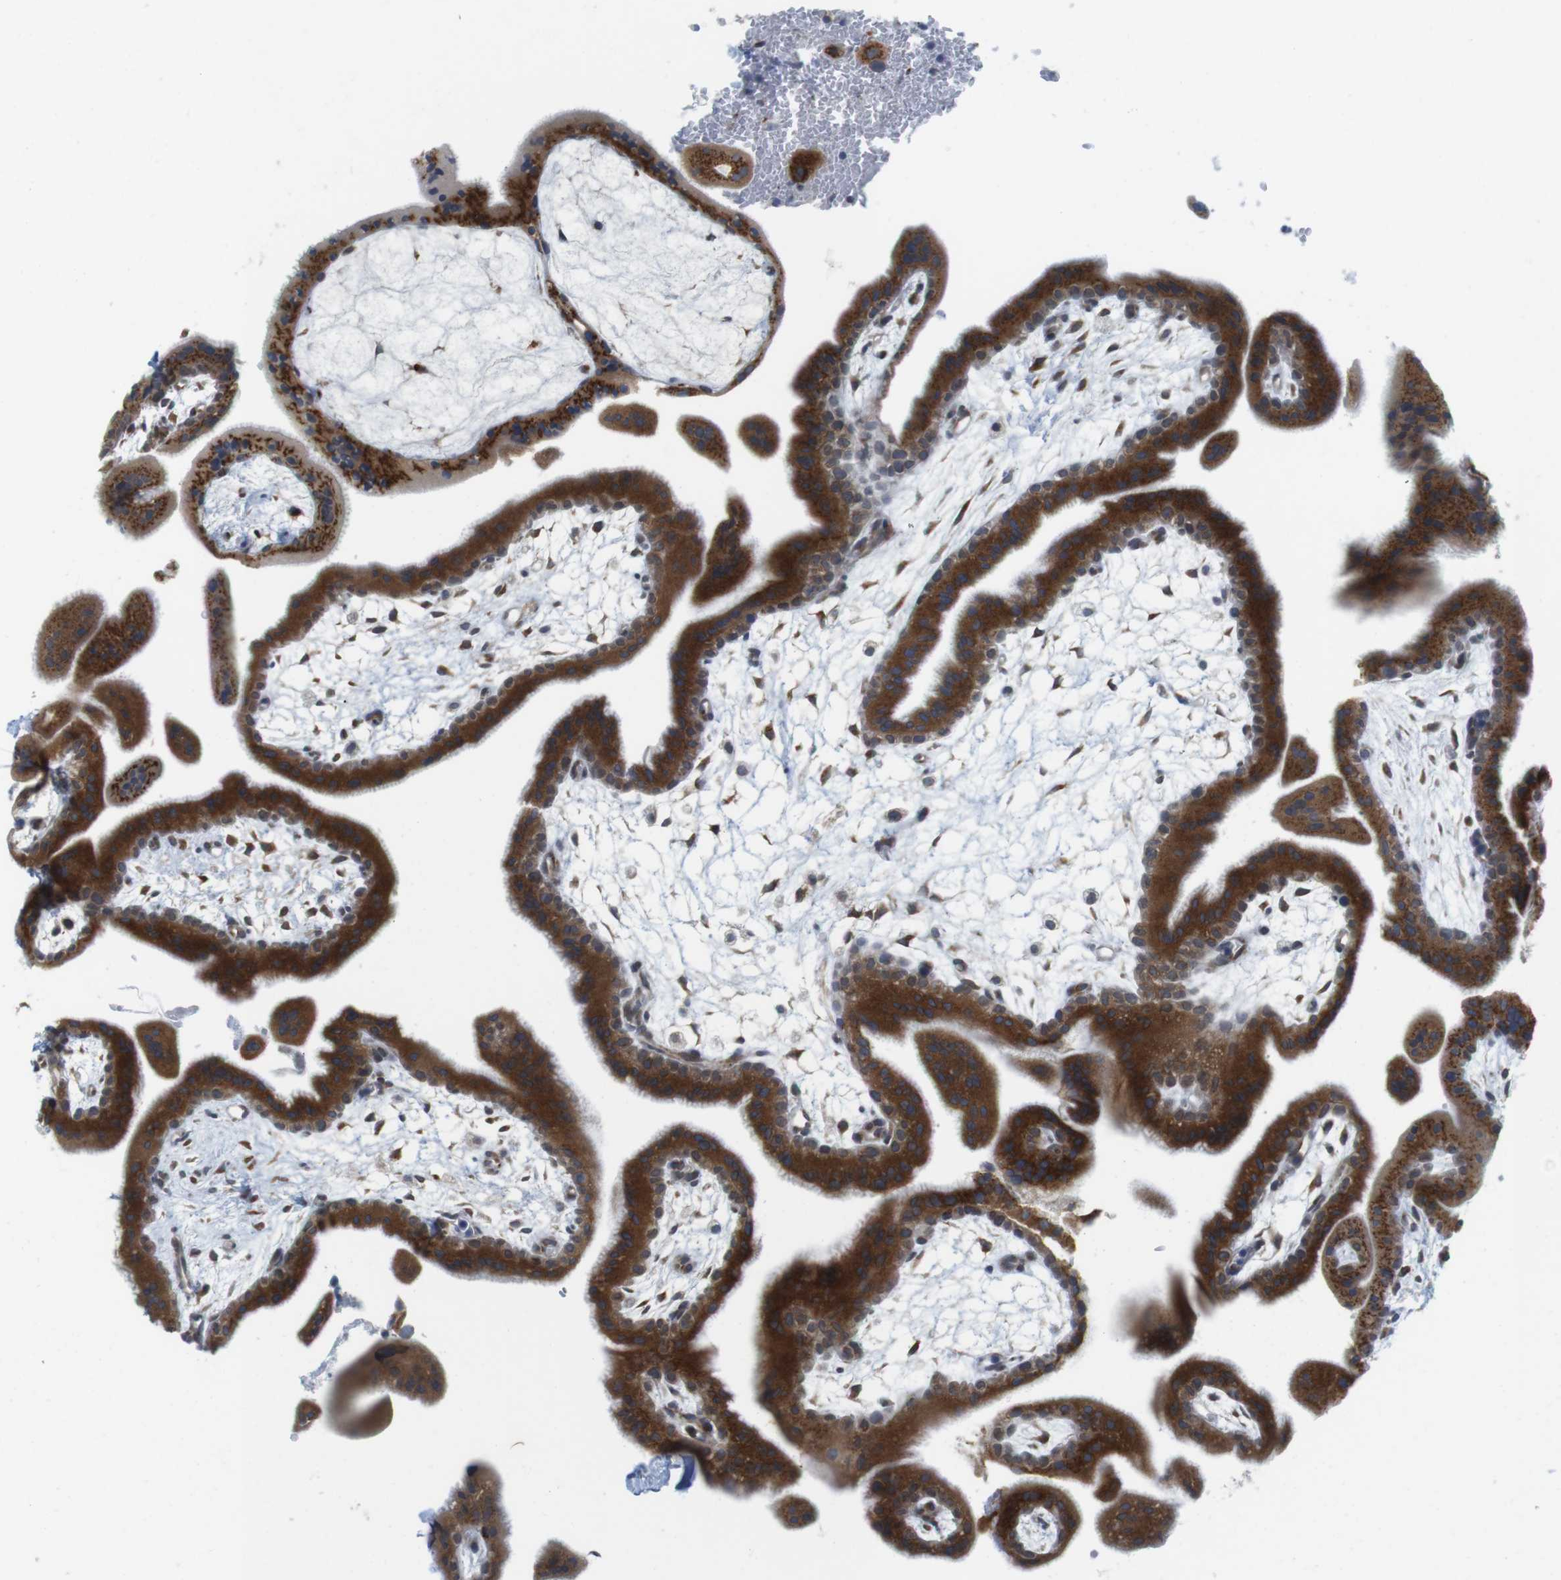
{"staining": {"intensity": "strong", "quantity": ">75%", "location": "cytoplasmic/membranous"}, "tissue": "placenta", "cell_type": "Trophoblastic cells", "image_type": "normal", "snomed": [{"axis": "morphology", "description": "Normal tissue, NOS"}, {"axis": "topography", "description": "Placenta"}], "caption": "A brown stain highlights strong cytoplasmic/membranous expression of a protein in trophoblastic cells of normal placenta. (IHC, brightfield microscopy, high magnification).", "gene": "ERGIC3", "patient": {"sex": "female", "age": 35}}